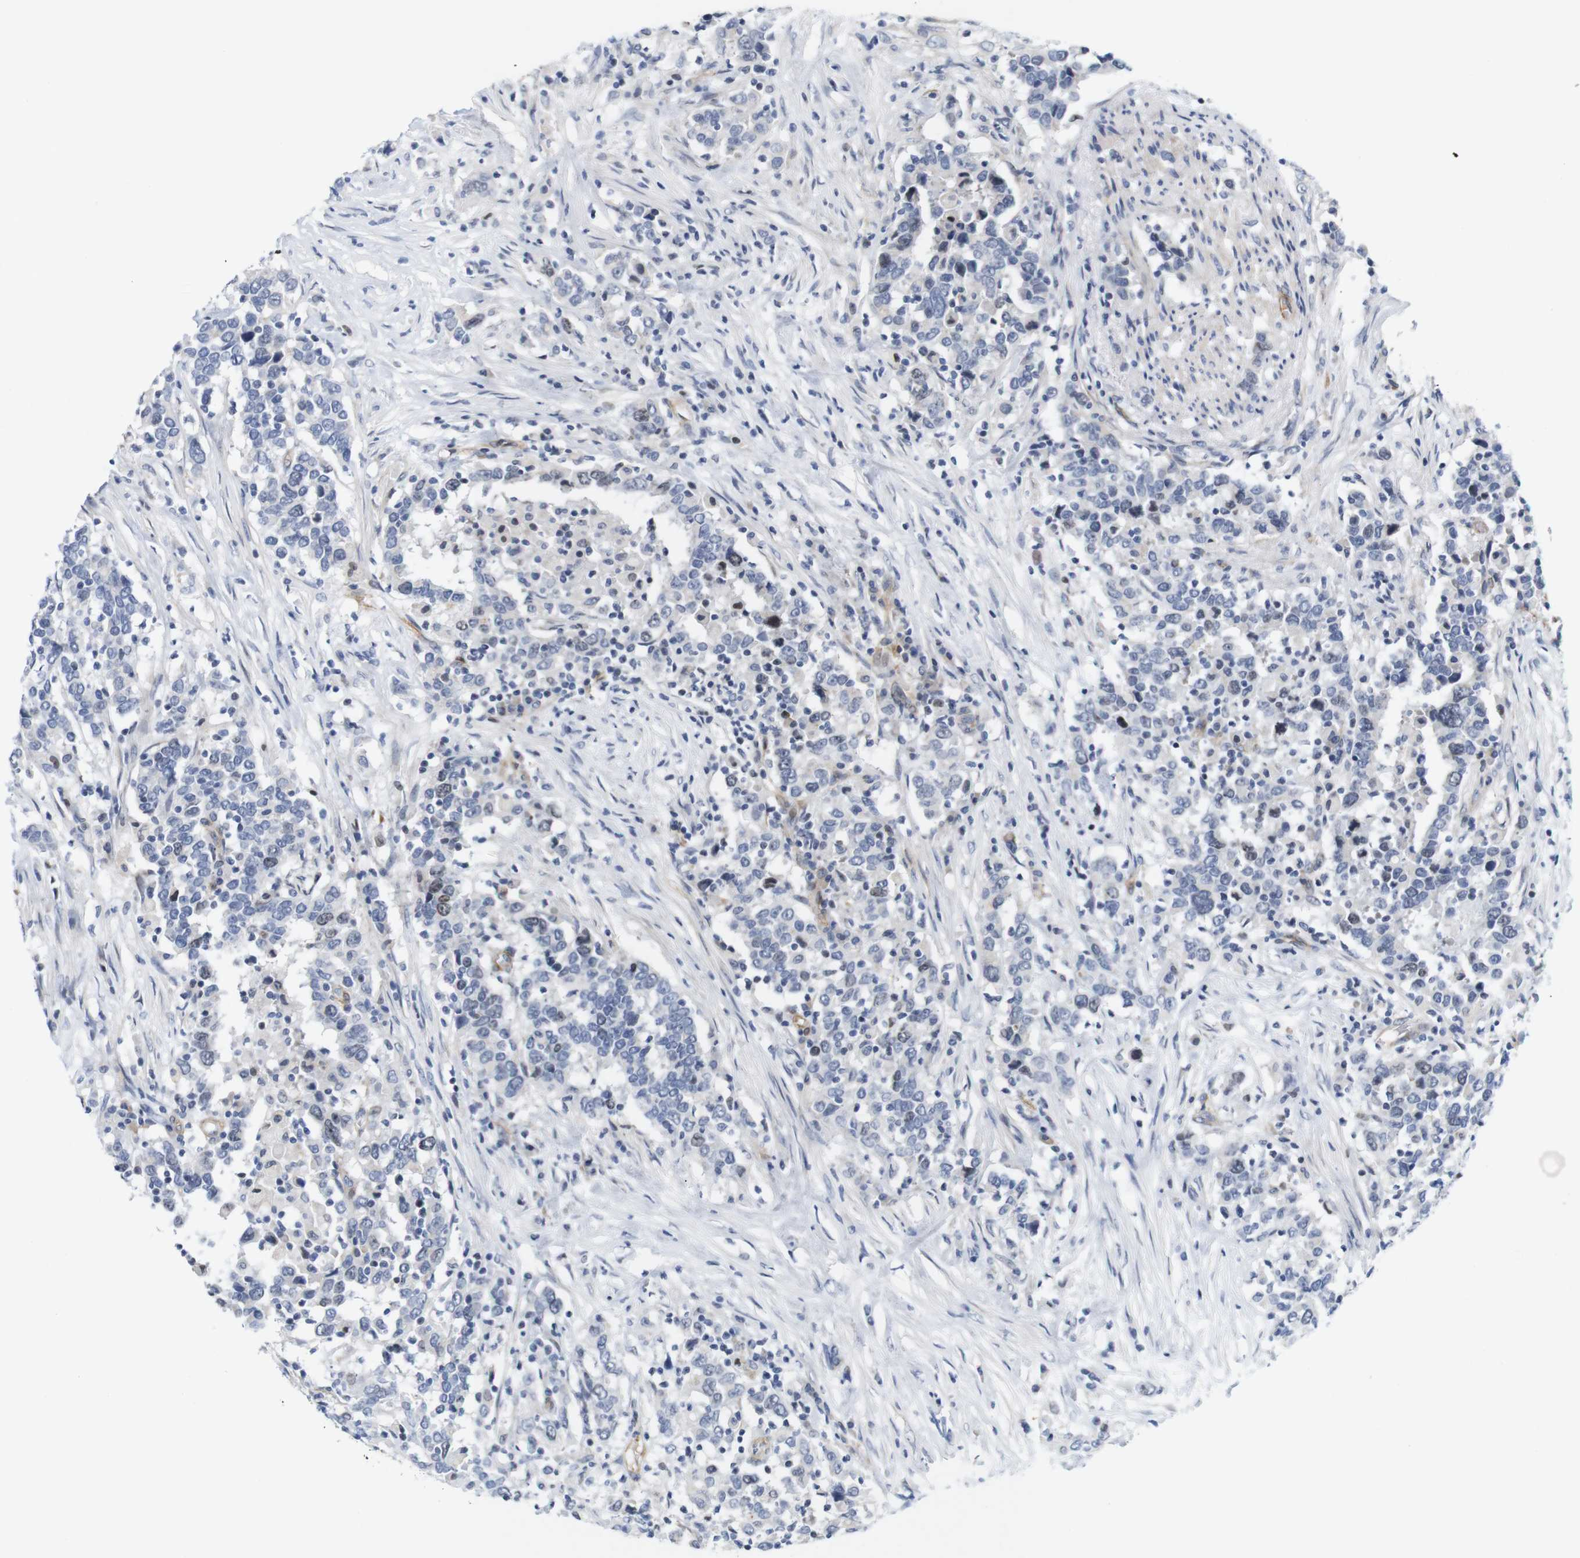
{"staining": {"intensity": "negative", "quantity": "none", "location": "none"}, "tissue": "urothelial cancer", "cell_type": "Tumor cells", "image_type": "cancer", "snomed": [{"axis": "morphology", "description": "Urothelial carcinoma, High grade"}, {"axis": "topography", "description": "Urinary bladder"}], "caption": "High magnification brightfield microscopy of high-grade urothelial carcinoma stained with DAB (brown) and counterstained with hematoxylin (blue): tumor cells show no significant staining.", "gene": "CYB561", "patient": {"sex": "male", "age": 61}}